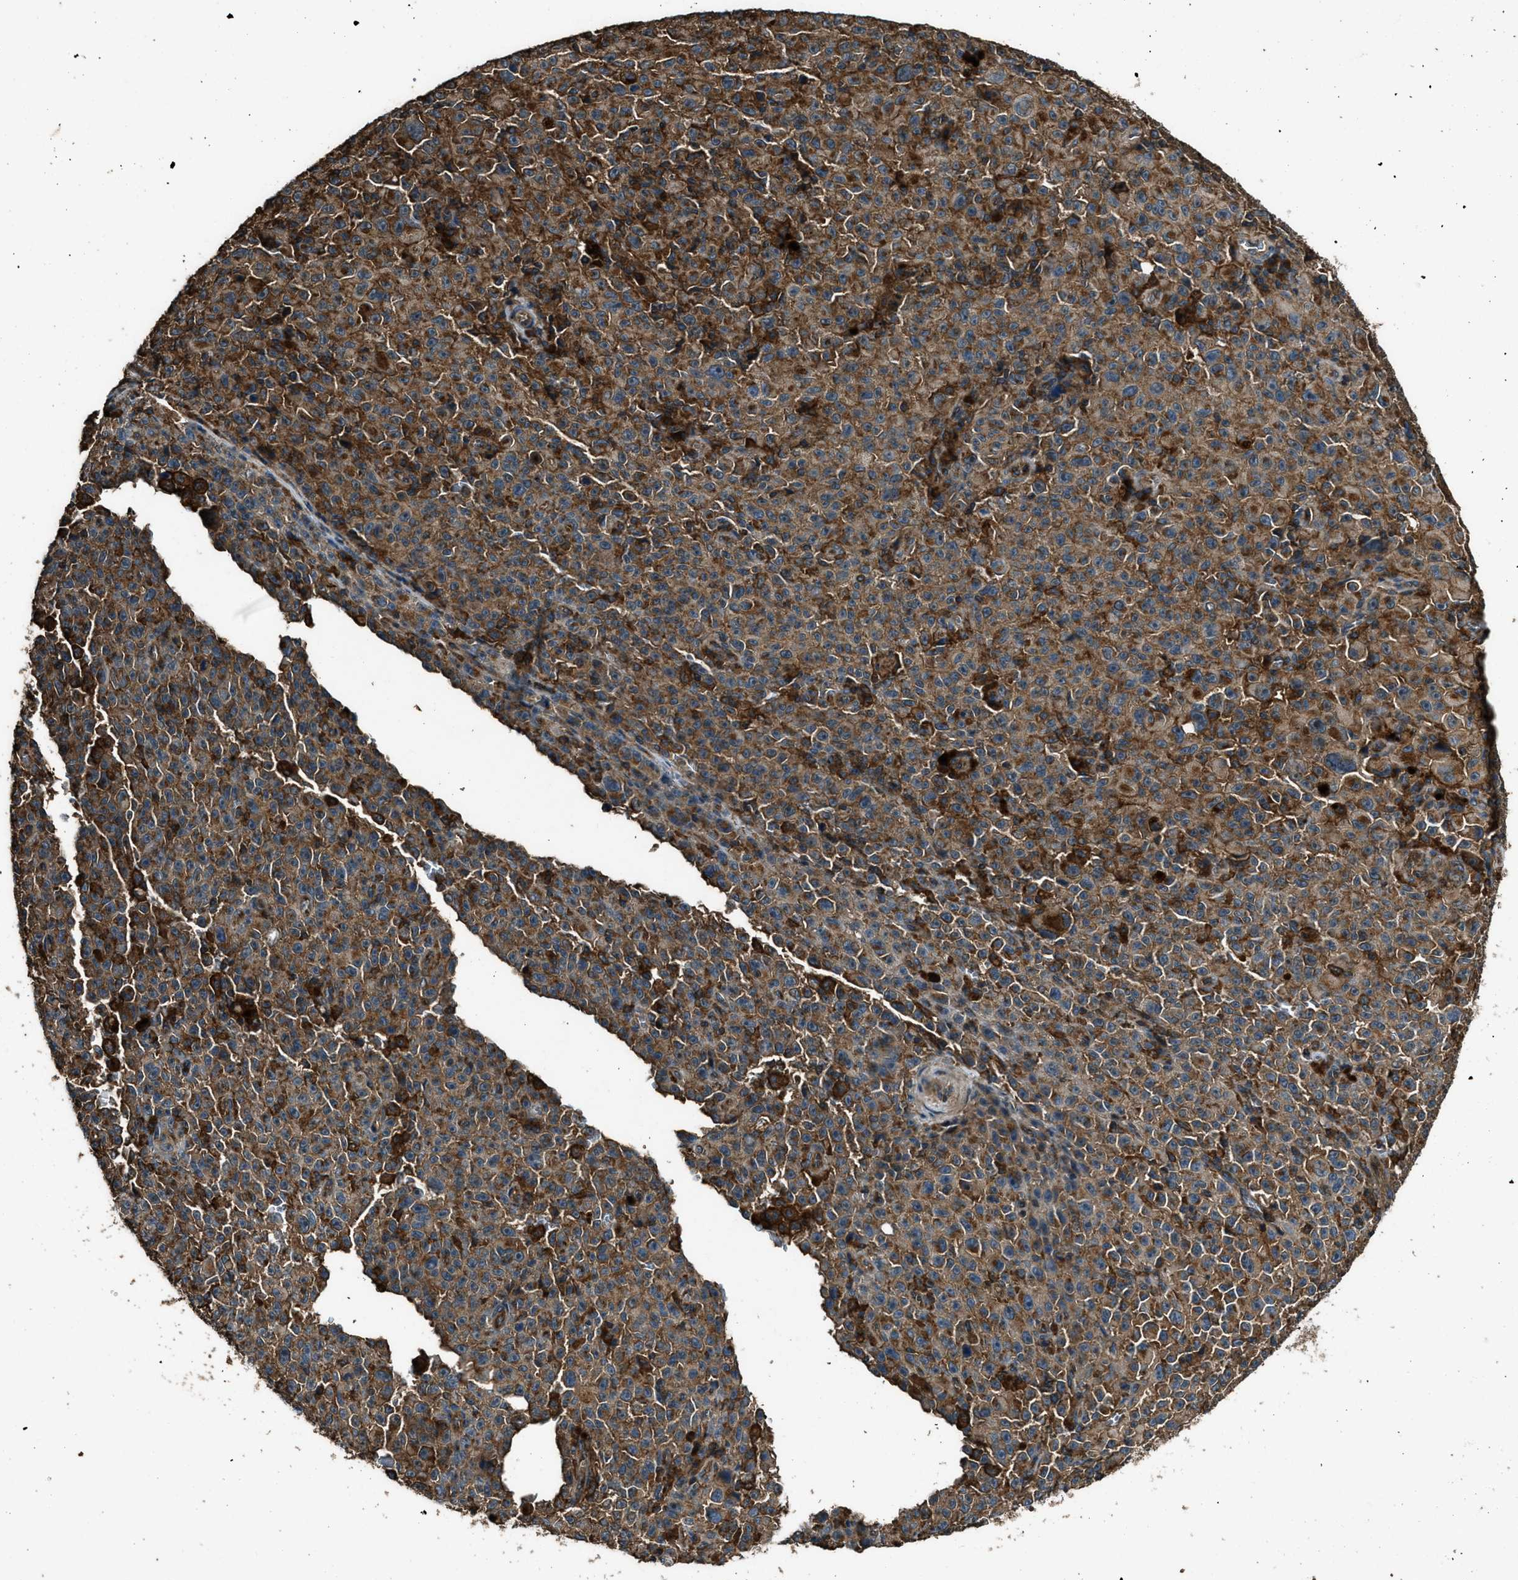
{"staining": {"intensity": "moderate", "quantity": ">75%", "location": "cytoplasmic/membranous"}, "tissue": "melanoma", "cell_type": "Tumor cells", "image_type": "cancer", "snomed": [{"axis": "morphology", "description": "Malignant melanoma, NOS"}, {"axis": "topography", "description": "Skin"}], "caption": "This is an image of IHC staining of melanoma, which shows moderate staining in the cytoplasmic/membranous of tumor cells.", "gene": "MAP3K8", "patient": {"sex": "female", "age": 82}}